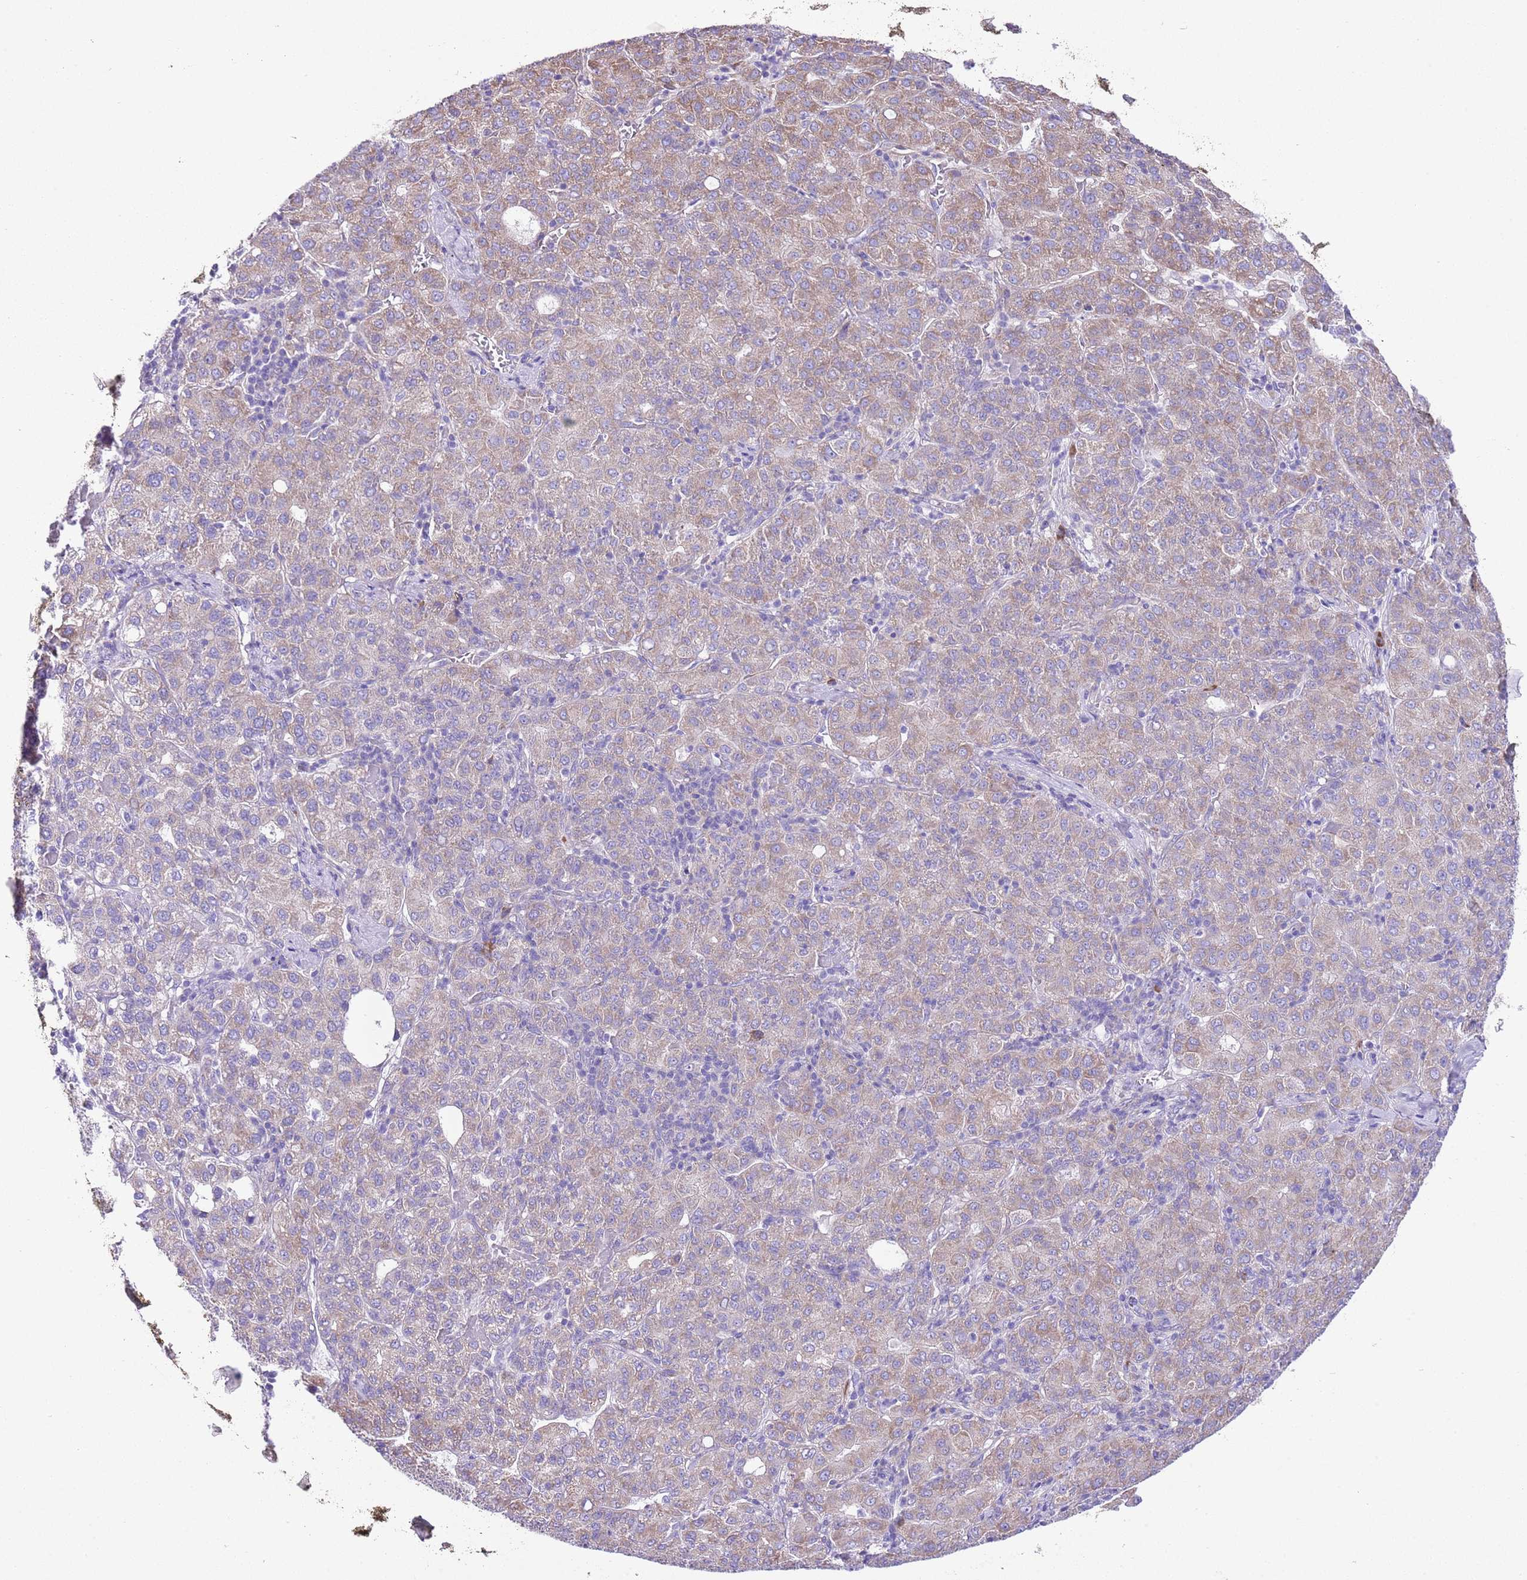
{"staining": {"intensity": "weak", "quantity": "25%-75%", "location": "cytoplasmic/membranous"}, "tissue": "liver cancer", "cell_type": "Tumor cells", "image_type": "cancer", "snomed": [{"axis": "morphology", "description": "Carcinoma, Hepatocellular, NOS"}, {"axis": "topography", "description": "Liver"}], "caption": "This is a histology image of IHC staining of liver cancer, which shows weak positivity in the cytoplasmic/membranous of tumor cells.", "gene": "RPS10", "patient": {"sex": "male", "age": 65}}